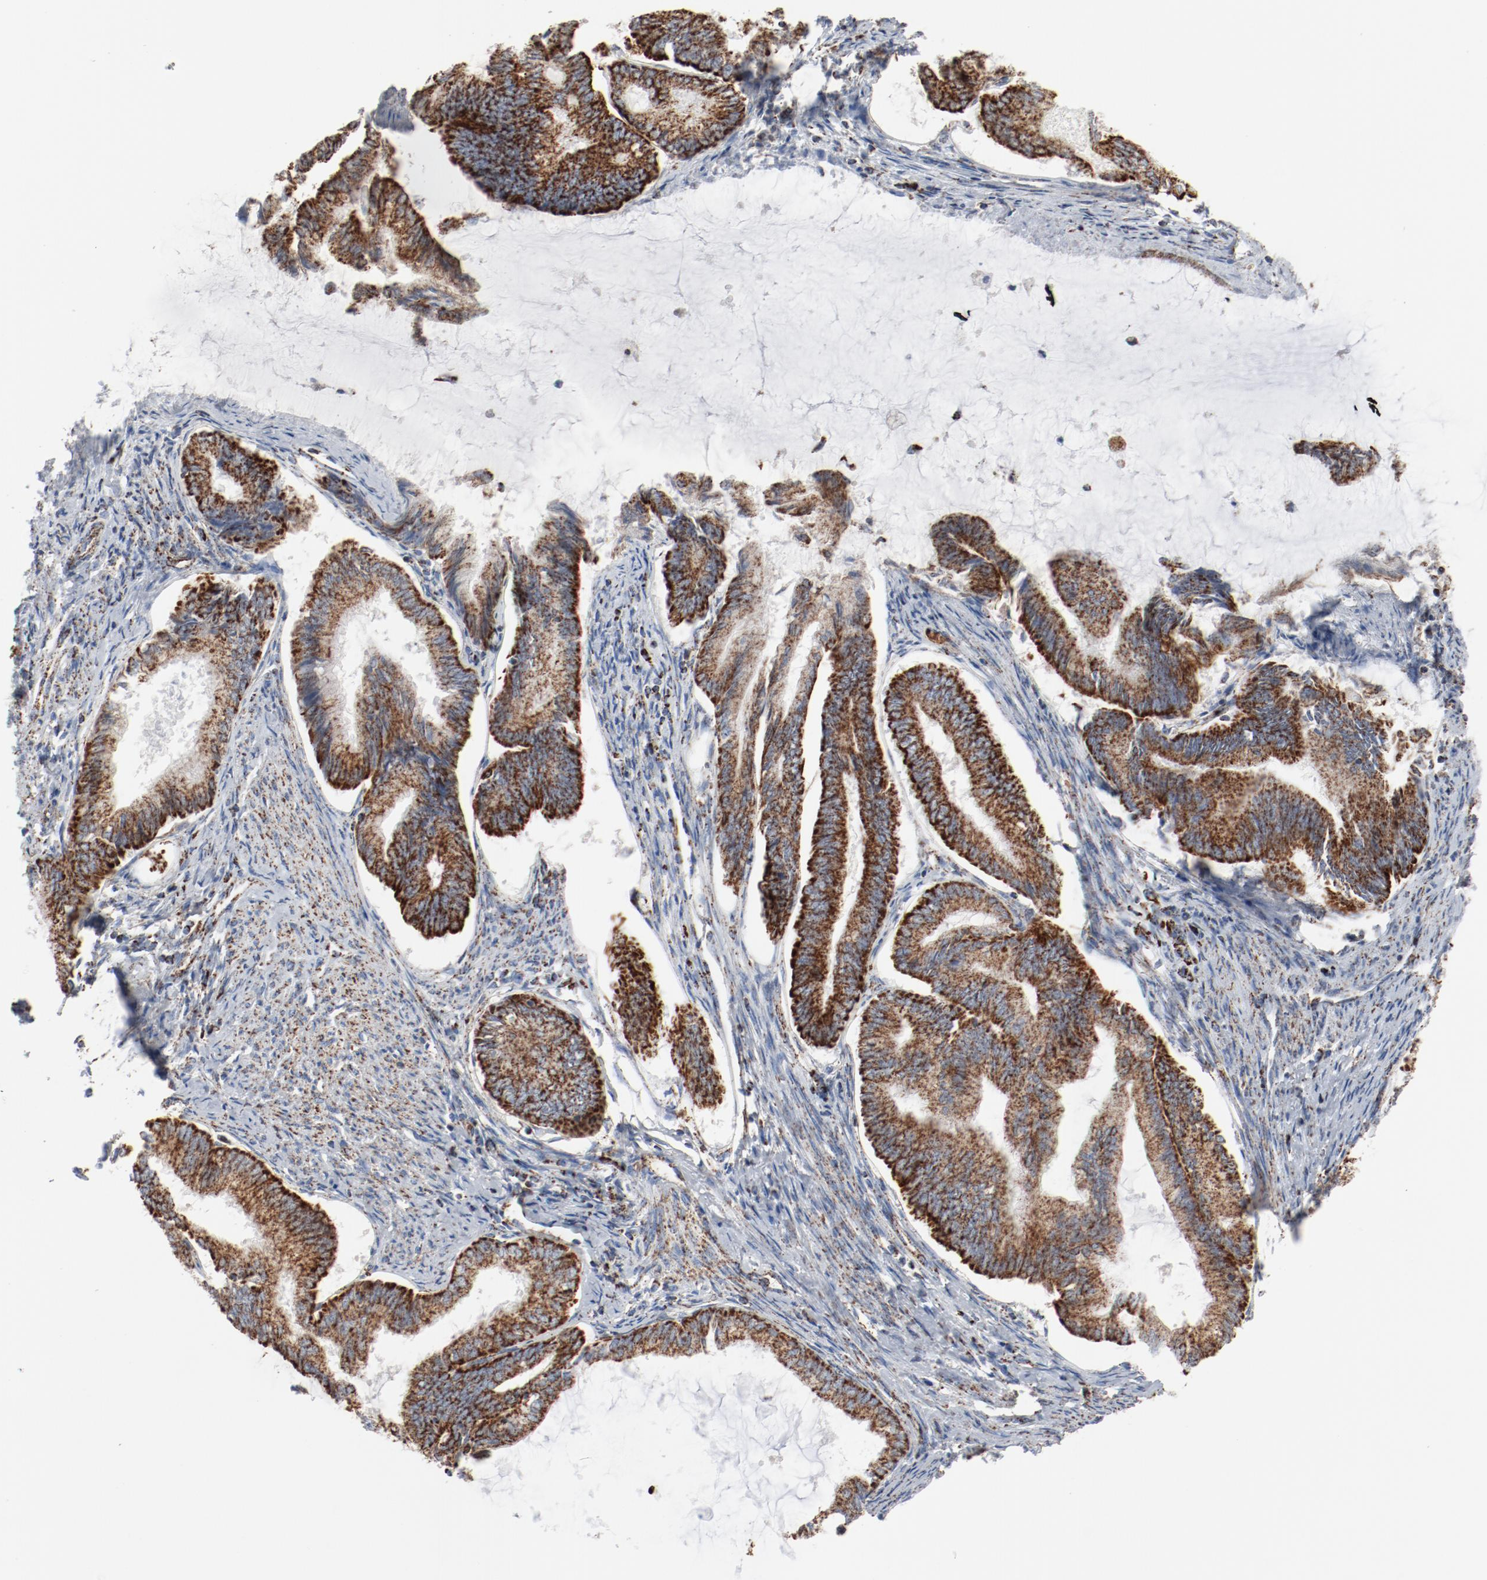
{"staining": {"intensity": "strong", "quantity": "<25%", "location": "cytoplasmic/membranous"}, "tissue": "endometrial cancer", "cell_type": "Tumor cells", "image_type": "cancer", "snomed": [{"axis": "morphology", "description": "Adenocarcinoma, NOS"}, {"axis": "topography", "description": "Endometrium"}], "caption": "There is medium levels of strong cytoplasmic/membranous staining in tumor cells of adenocarcinoma (endometrial), as demonstrated by immunohistochemical staining (brown color).", "gene": "NDUFB8", "patient": {"sex": "female", "age": 86}}